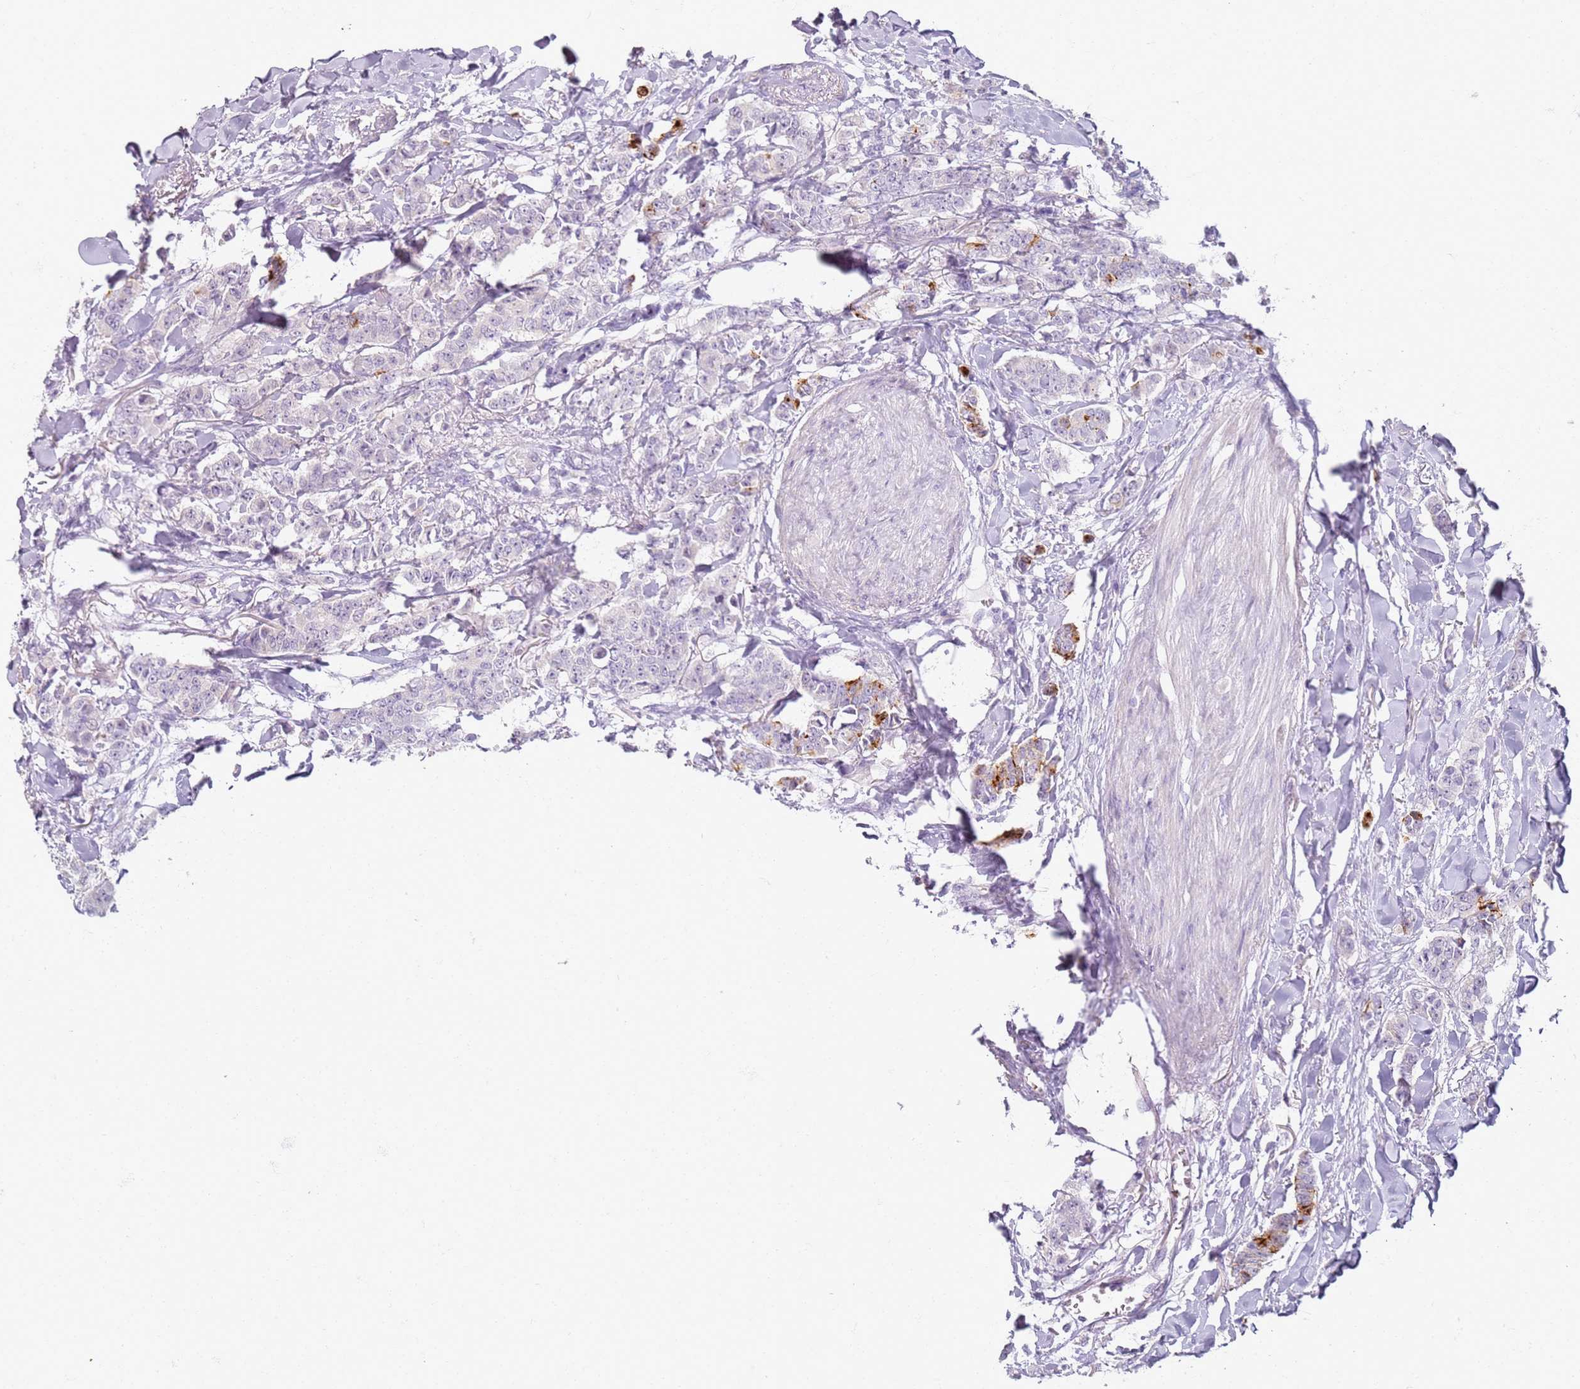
{"staining": {"intensity": "negative", "quantity": "none", "location": "none"}, "tissue": "breast cancer", "cell_type": "Tumor cells", "image_type": "cancer", "snomed": [{"axis": "morphology", "description": "Duct carcinoma"}, {"axis": "topography", "description": "Breast"}], "caption": "Image shows no protein expression in tumor cells of breast cancer tissue.", "gene": "CD40LG", "patient": {"sex": "female", "age": 40}}